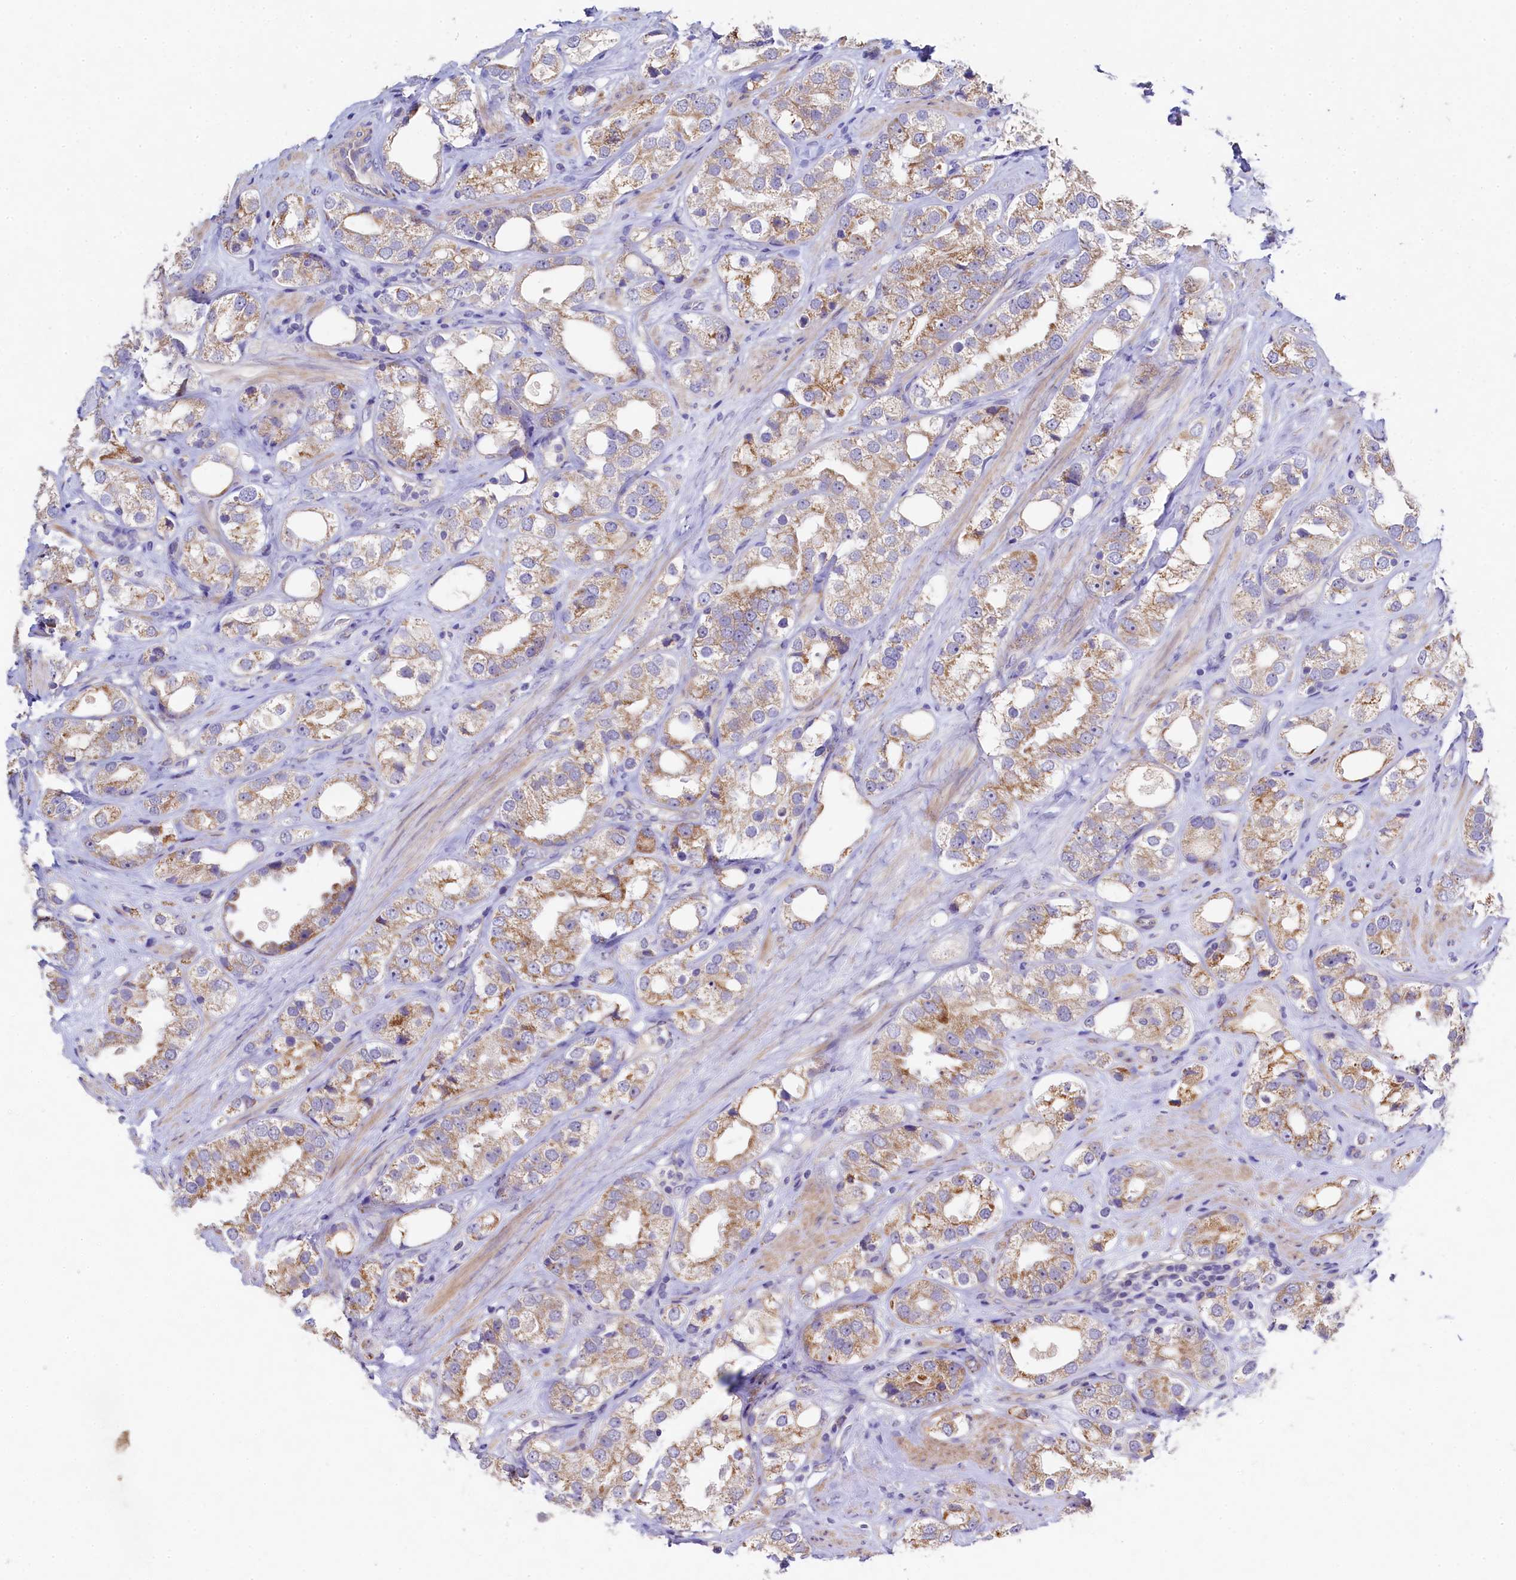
{"staining": {"intensity": "moderate", "quantity": "25%-75%", "location": "cytoplasmic/membranous"}, "tissue": "prostate cancer", "cell_type": "Tumor cells", "image_type": "cancer", "snomed": [{"axis": "morphology", "description": "Adenocarcinoma, NOS"}, {"axis": "topography", "description": "Prostate"}], "caption": "A medium amount of moderate cytoplasmic/membranous staining is present in about 25%-75% of tumor cells in prostate cancer (adenocarcinoma) tissue.", "gene": "FXYD6", "patient": {"sex": "male", "age": 79}}